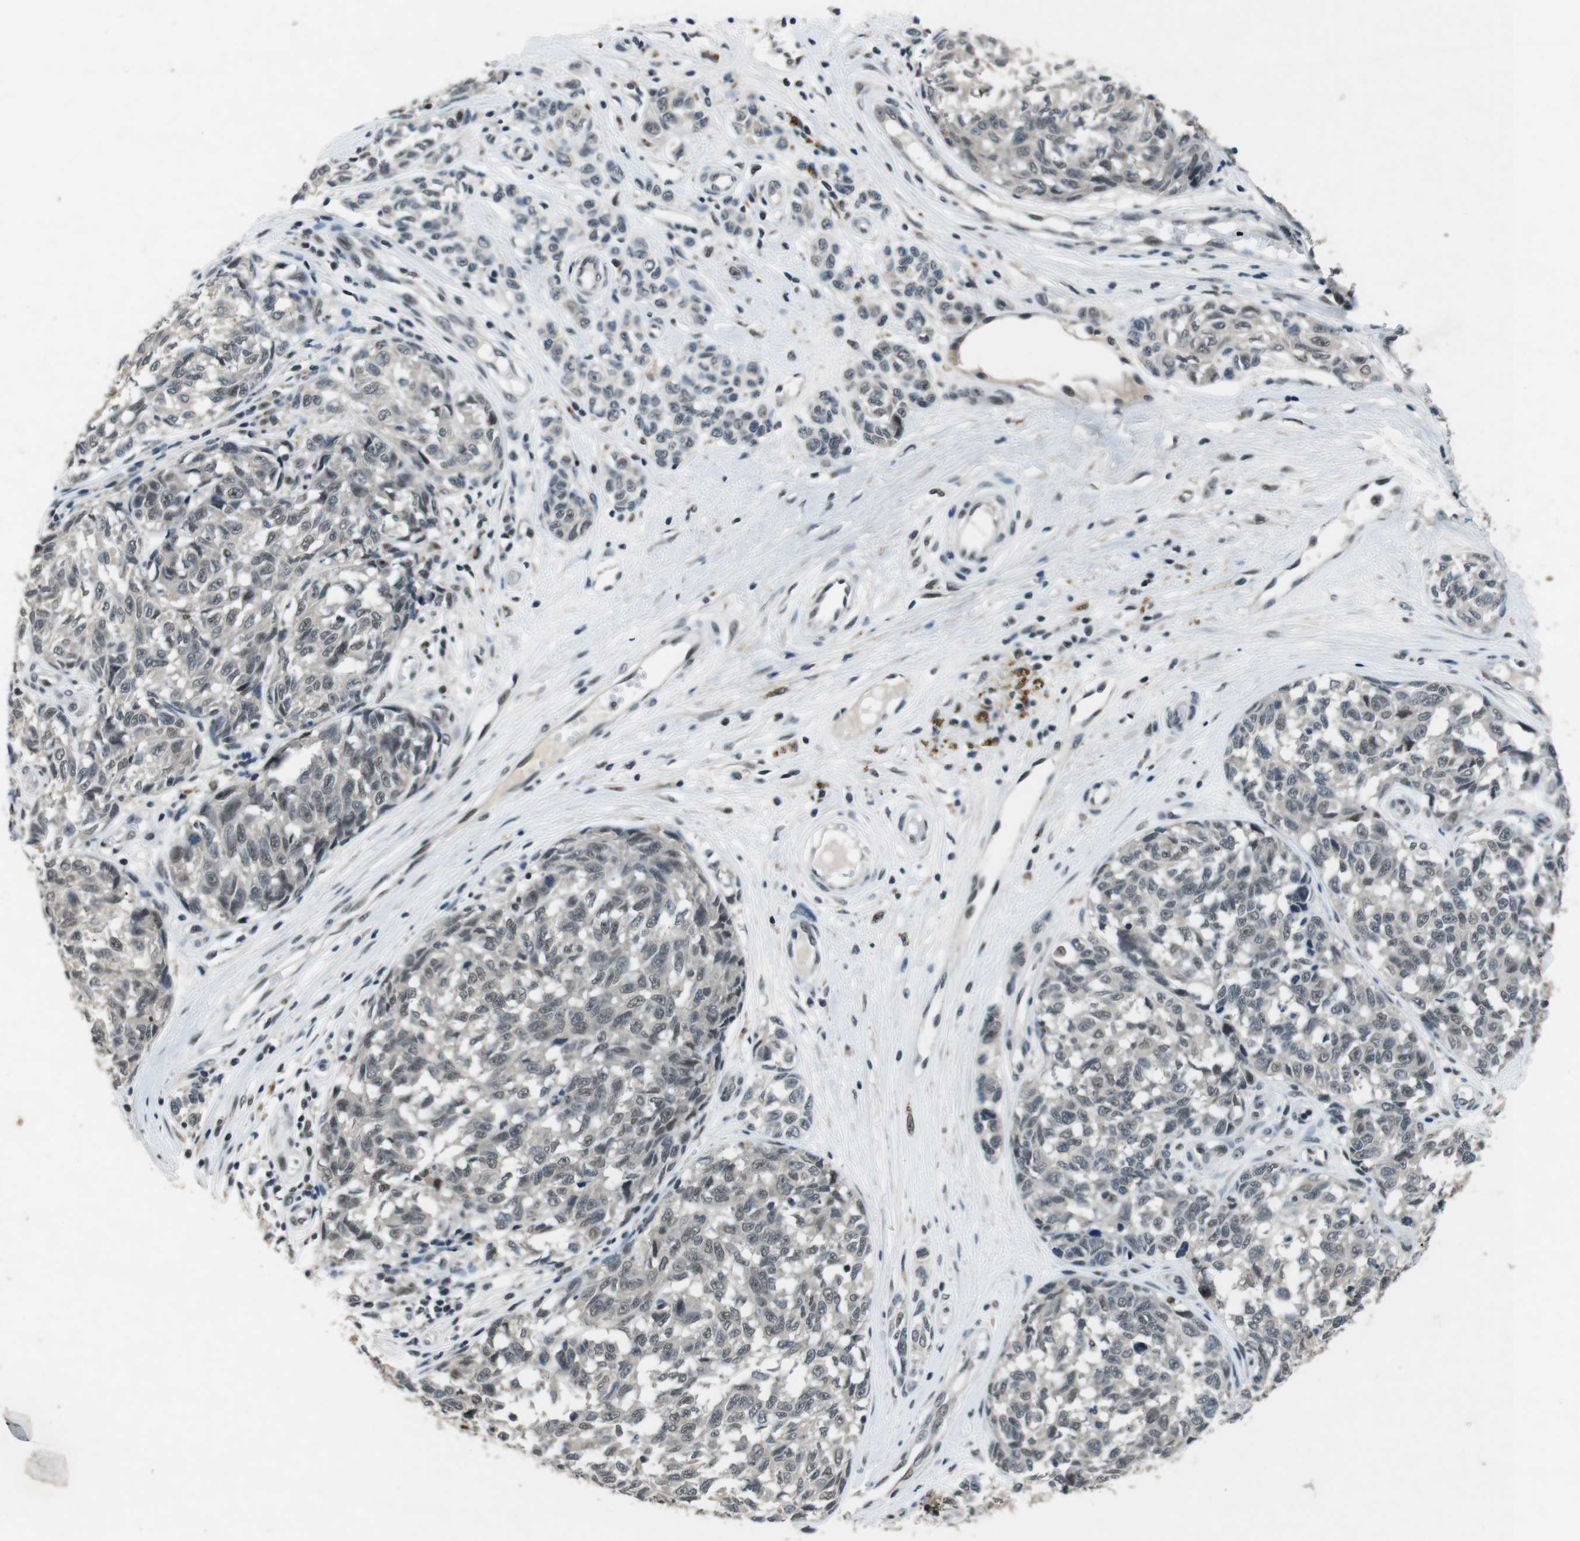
{"staining": {"intensity": "weak", "quantity": "25%-75%", "location": "nuclear"}, "tissue": "melanoma", "cell_type": "Tumor cells", "image_type": "cancer", "snomed": [{"axis": "morphology", "description": "Malignant melanoma, NOS"}, {"axis": "topography", "description": "Skin"}], "caption": "Human malignant melanoma stained with a brown dye demonstrates weak nuclear positive positivity in about 25%-75% of tumor cells.", "gene": "USP7", "patient": {"sex": "female", "age": 64}}